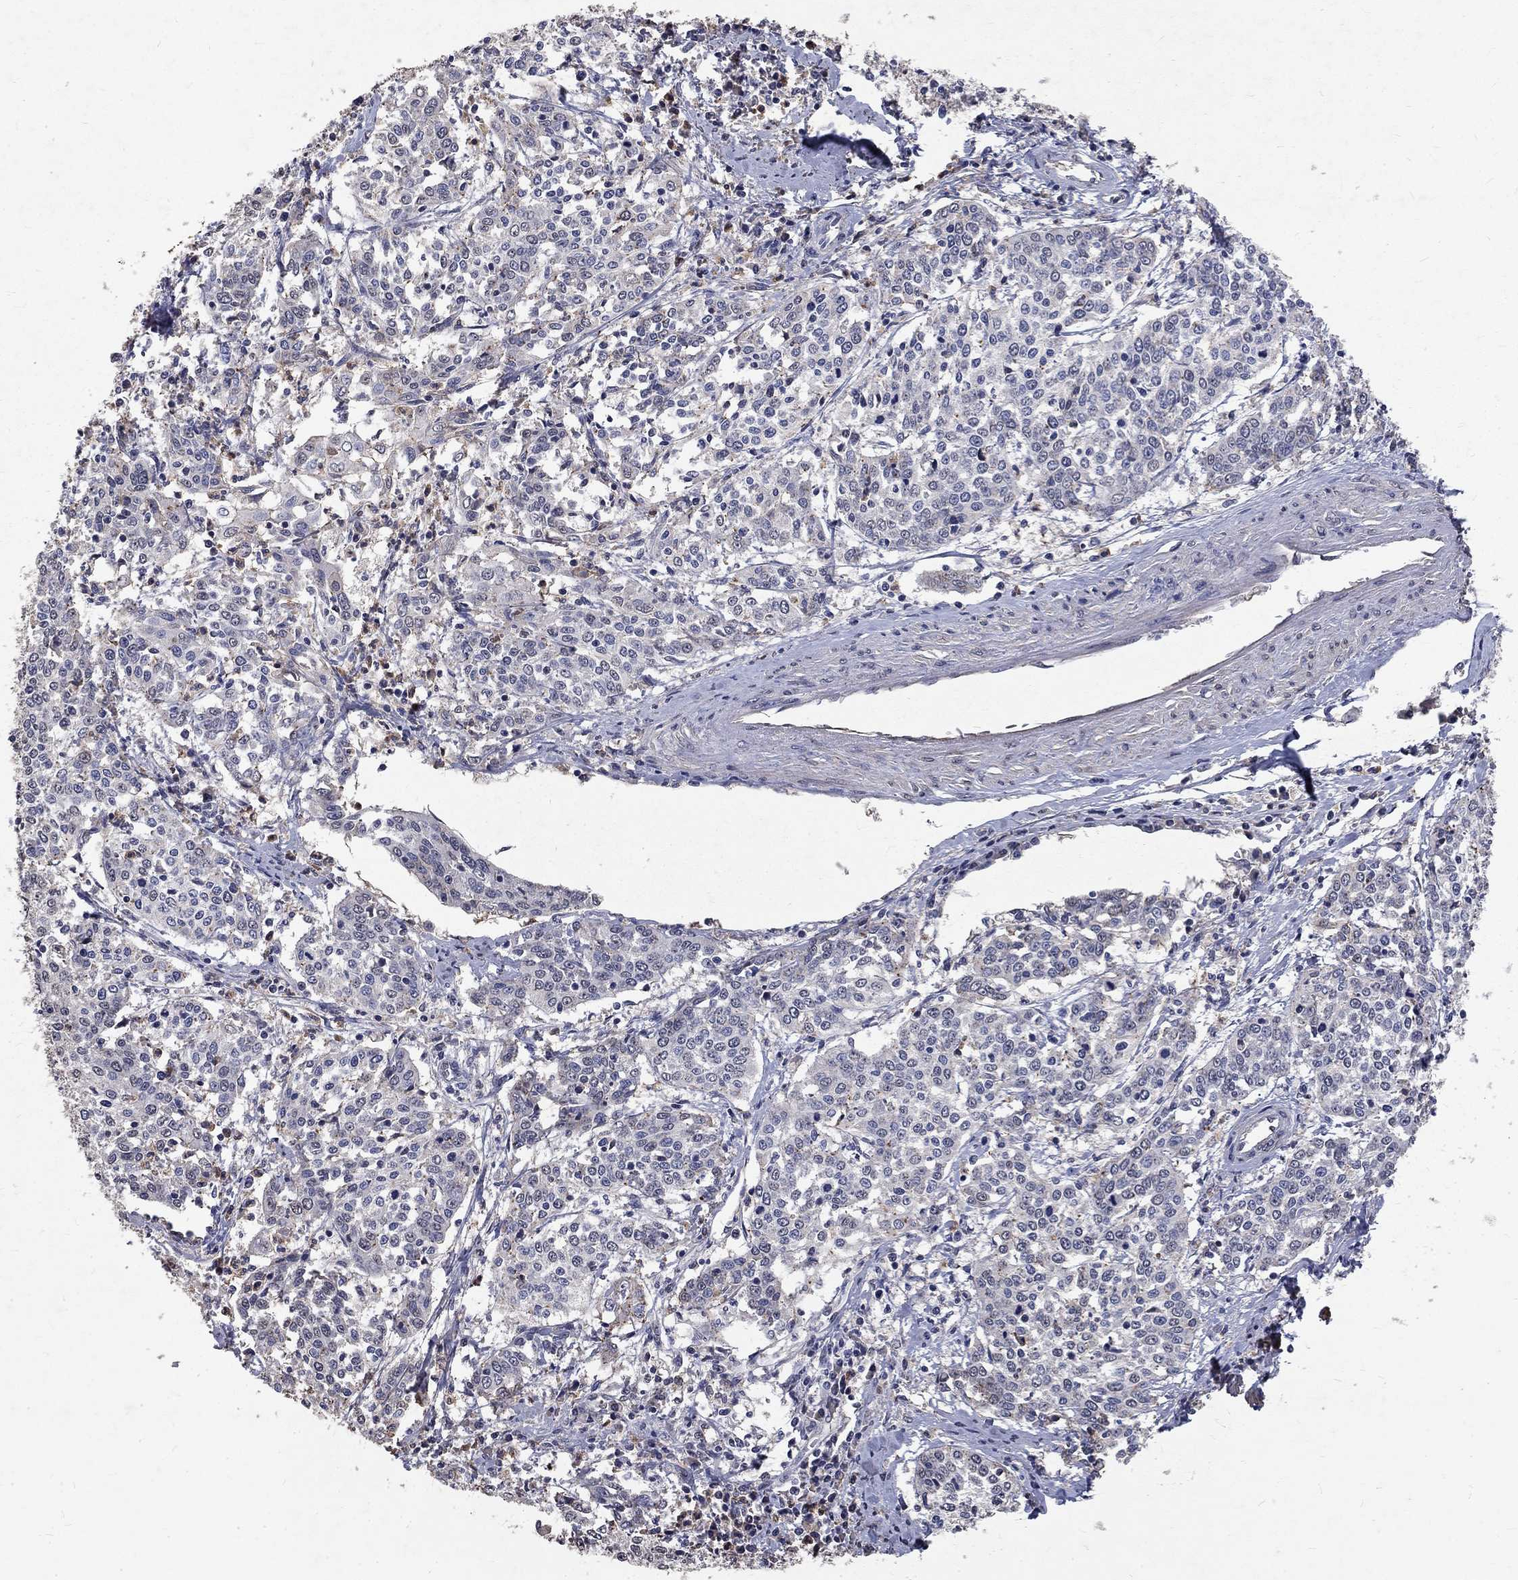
{"staining": {"intensity": "negative", "quantity": "none", "location": "none"}, "tissue": "cervical cancer", "cell_type": "Tumor cells", "image_type": "cancer", "snomed": [{"axis": "morphology", "description": "Squamous cell carcinoma, NOS"}, {"axis": "topography", "description": "Cervix"}], "caption": "High power microscopy histopathology image of an IHC image of cervical cancer, revealing no significant expression in tumor cells.", "gene": "CHST5", "patient": {"sex": "female", "age": 41}}